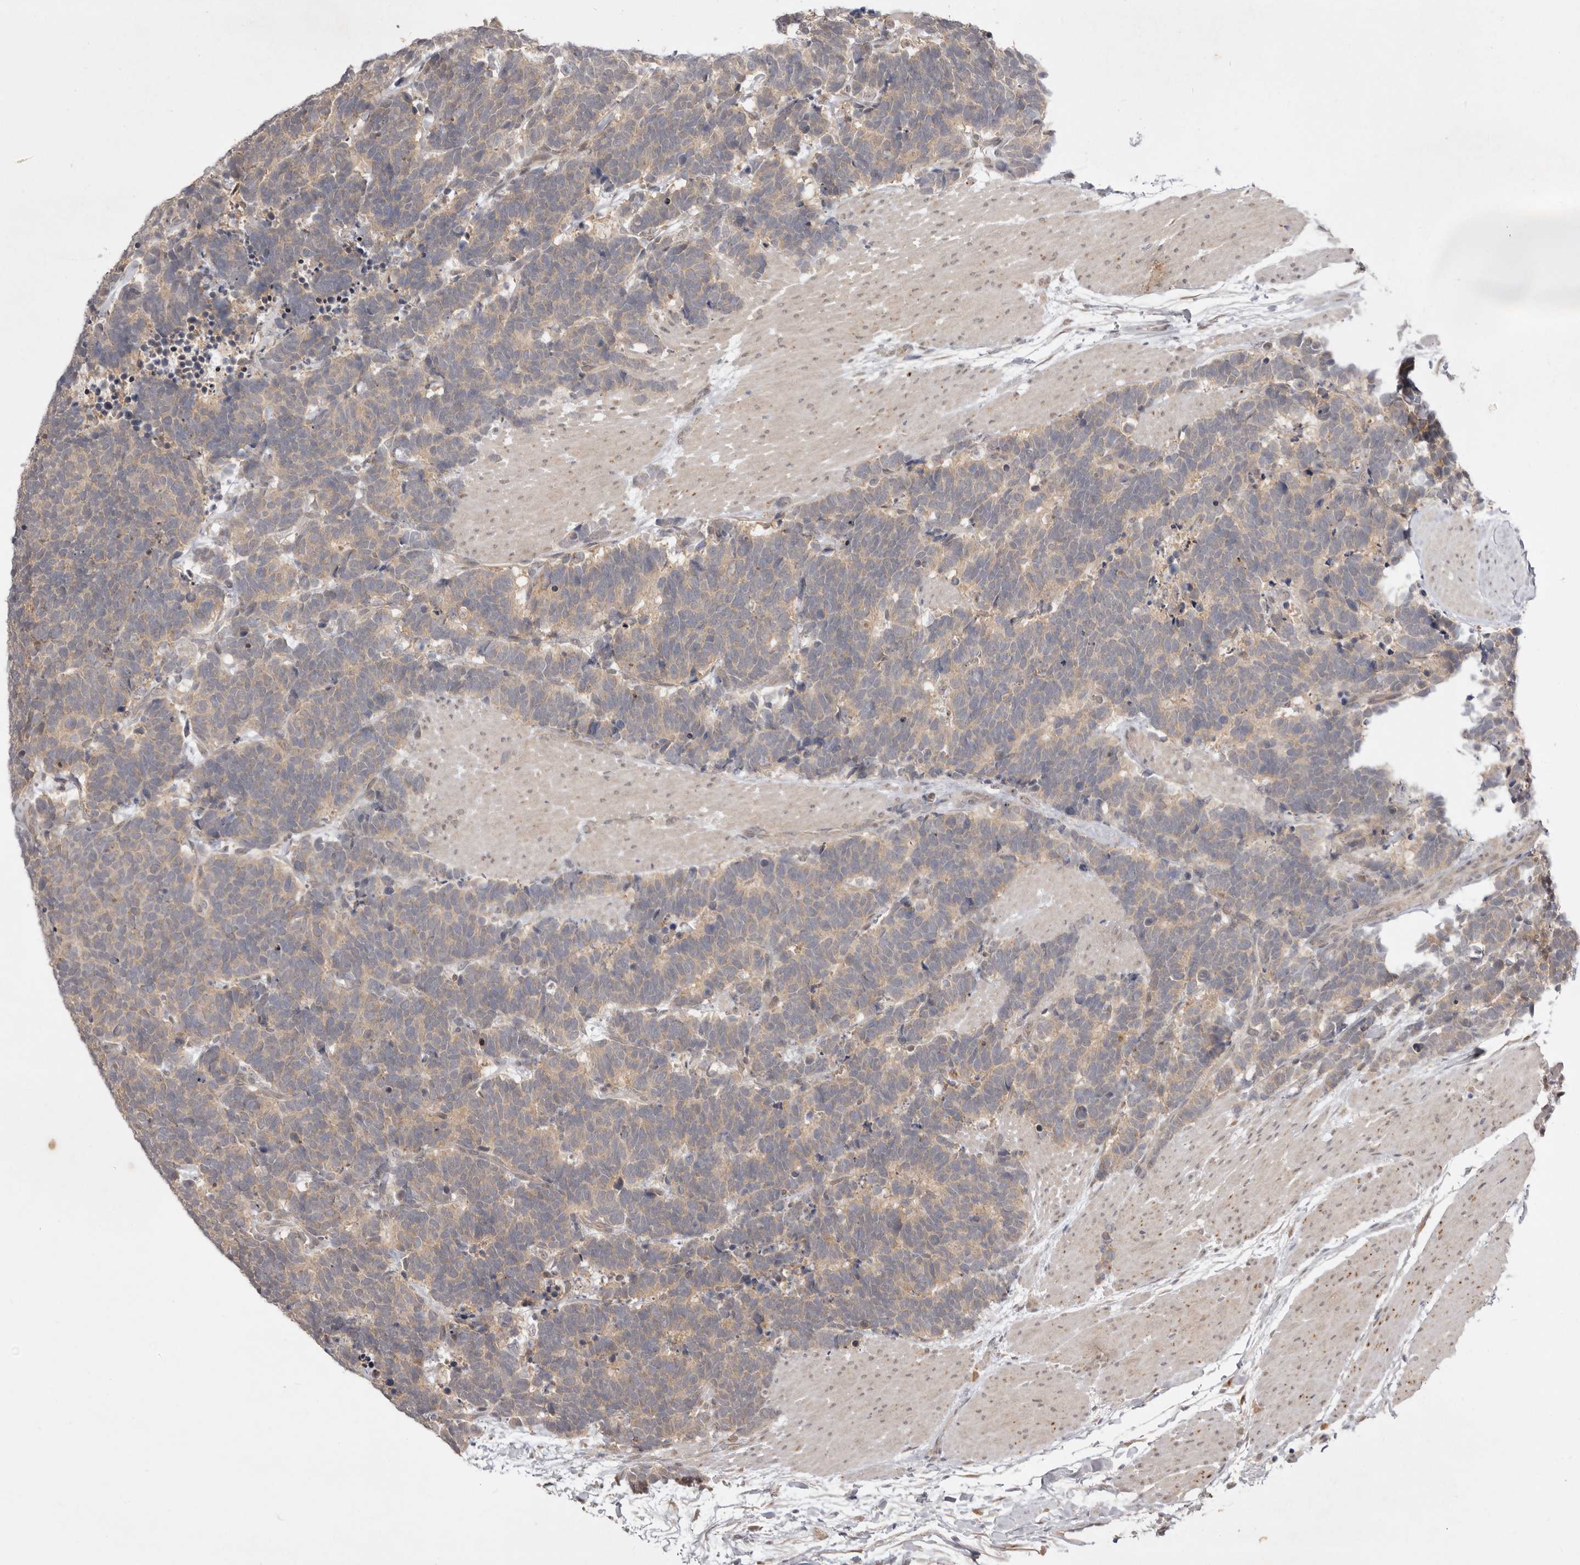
{"staining": {"intensity": "weak", "quantity": ">75%", "location": "cytoplasmic/membranous"}, "tissue": "carcinoid", "cell_type": "Tumor cells", "image_type": "cancer", "snomed": [{"axis": "morphology", "description": "Carcinoma, NOS"}, {"axis": "morphology", "description": "Carcinoid, malignant, NOS"}, {"axis": "topography", "description": "Urinary bladder"}], "caption": "IHC of malignant carcinoid exhibits low levels of weak cytoplasmic/membranous staining in approximately >75% of tumor cells. The protein of interest is stained brown, and the nuclei are stained in blue (DAB (3,3'-diaminobenzidine) IHC with brightfield microscopy, high magnification).", "gene": "NSUN4", "patient": {"sex": "male", "age": 57}}